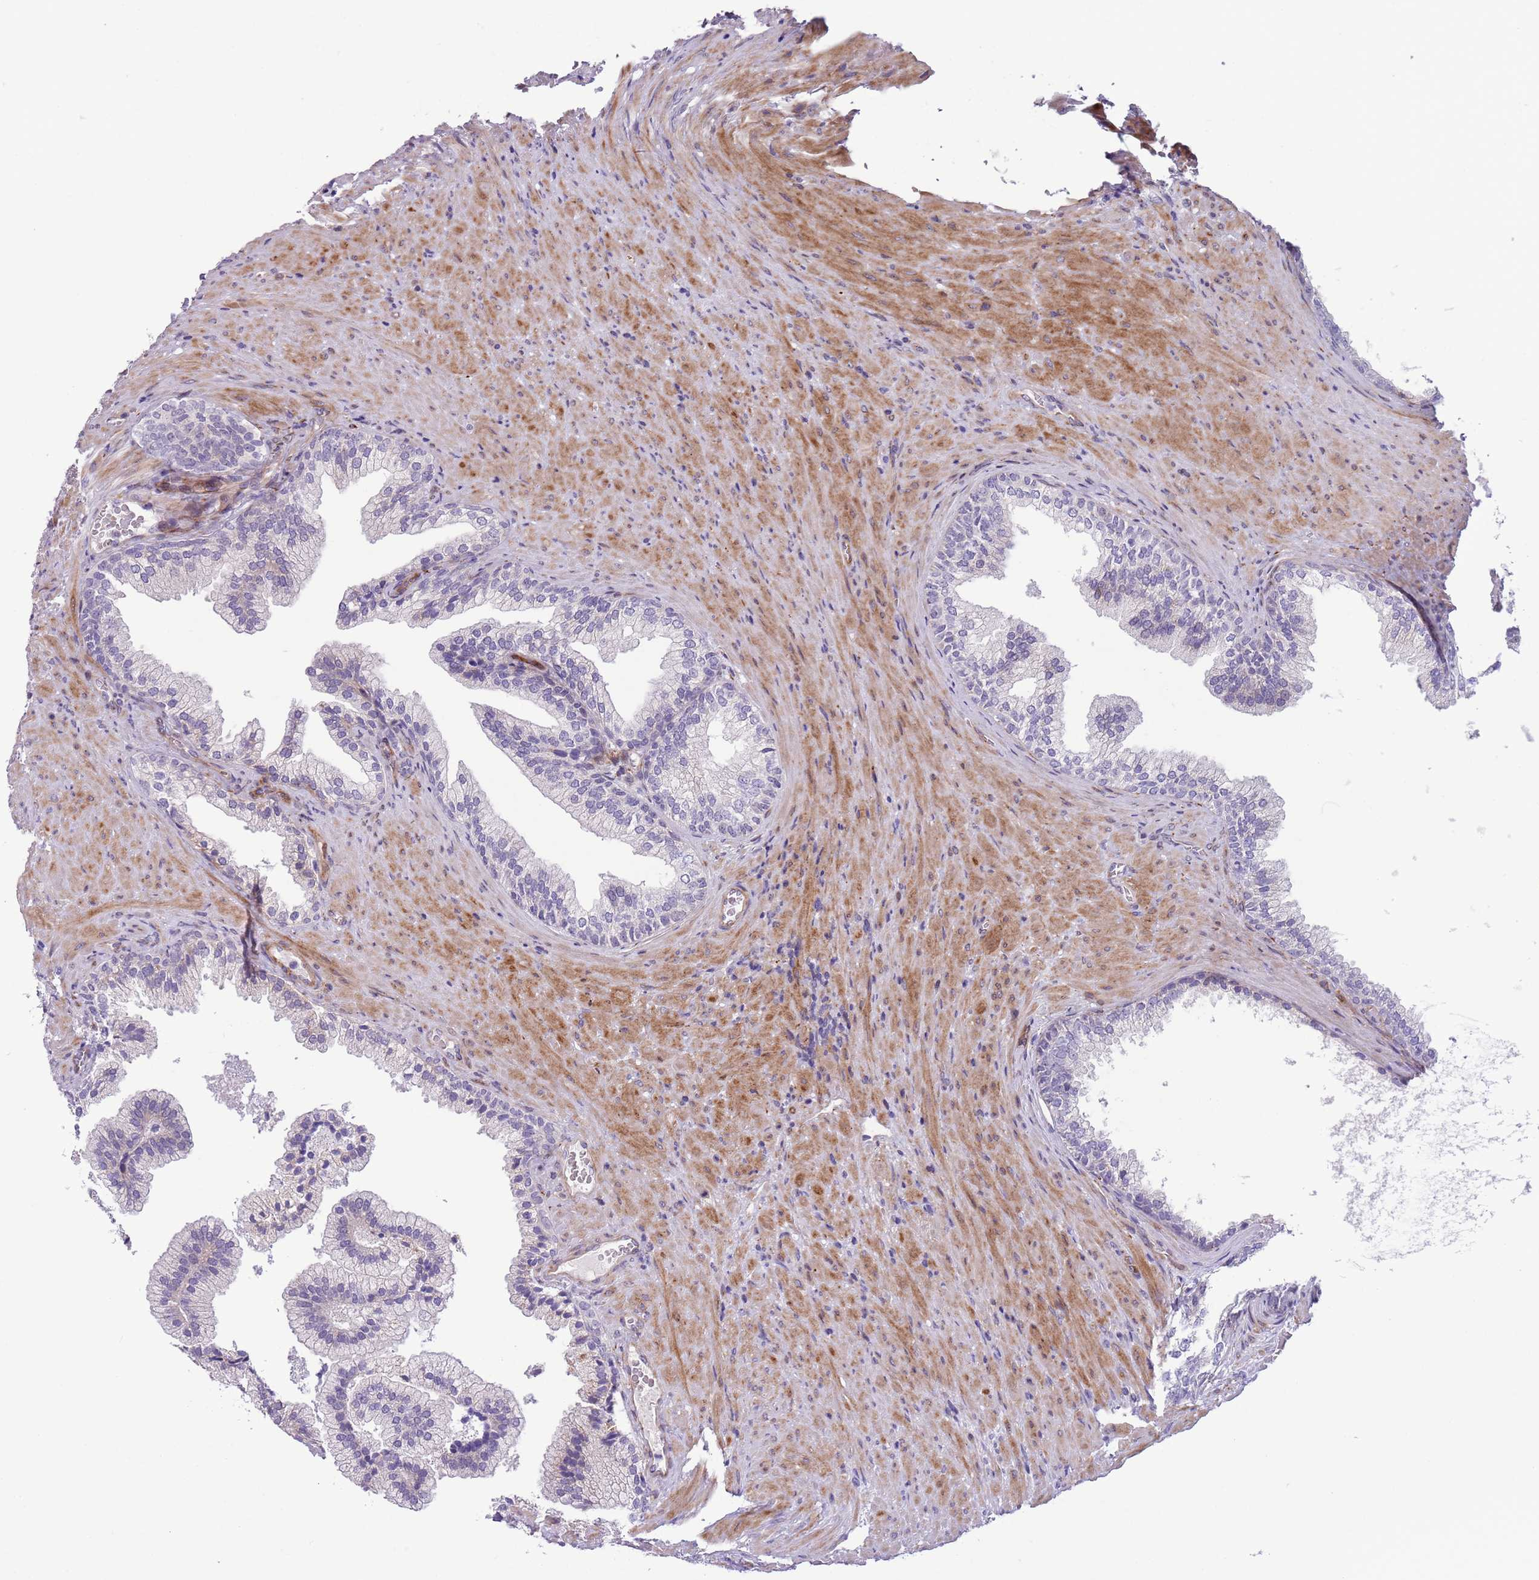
{"staining": {"intensity": "weak", "quantity": "<25%", "location": "cytoplasmic/membranous"}, "tissue": "prostate", "cell_type": "Glandular cells", "image_type": "normal", "snomed": [{"axis": "morphology", "description": "Normal tissue, NOS"}, {"axis": "topography", "description": "Prostate"}], "caption": "This is a micrograph of immunohistochemistry (IHC) staining of normal prostate, which shows no positivity in glandular cells.", "gene": "MRPL32", "patient": {"sex": "male", "age": 76}}